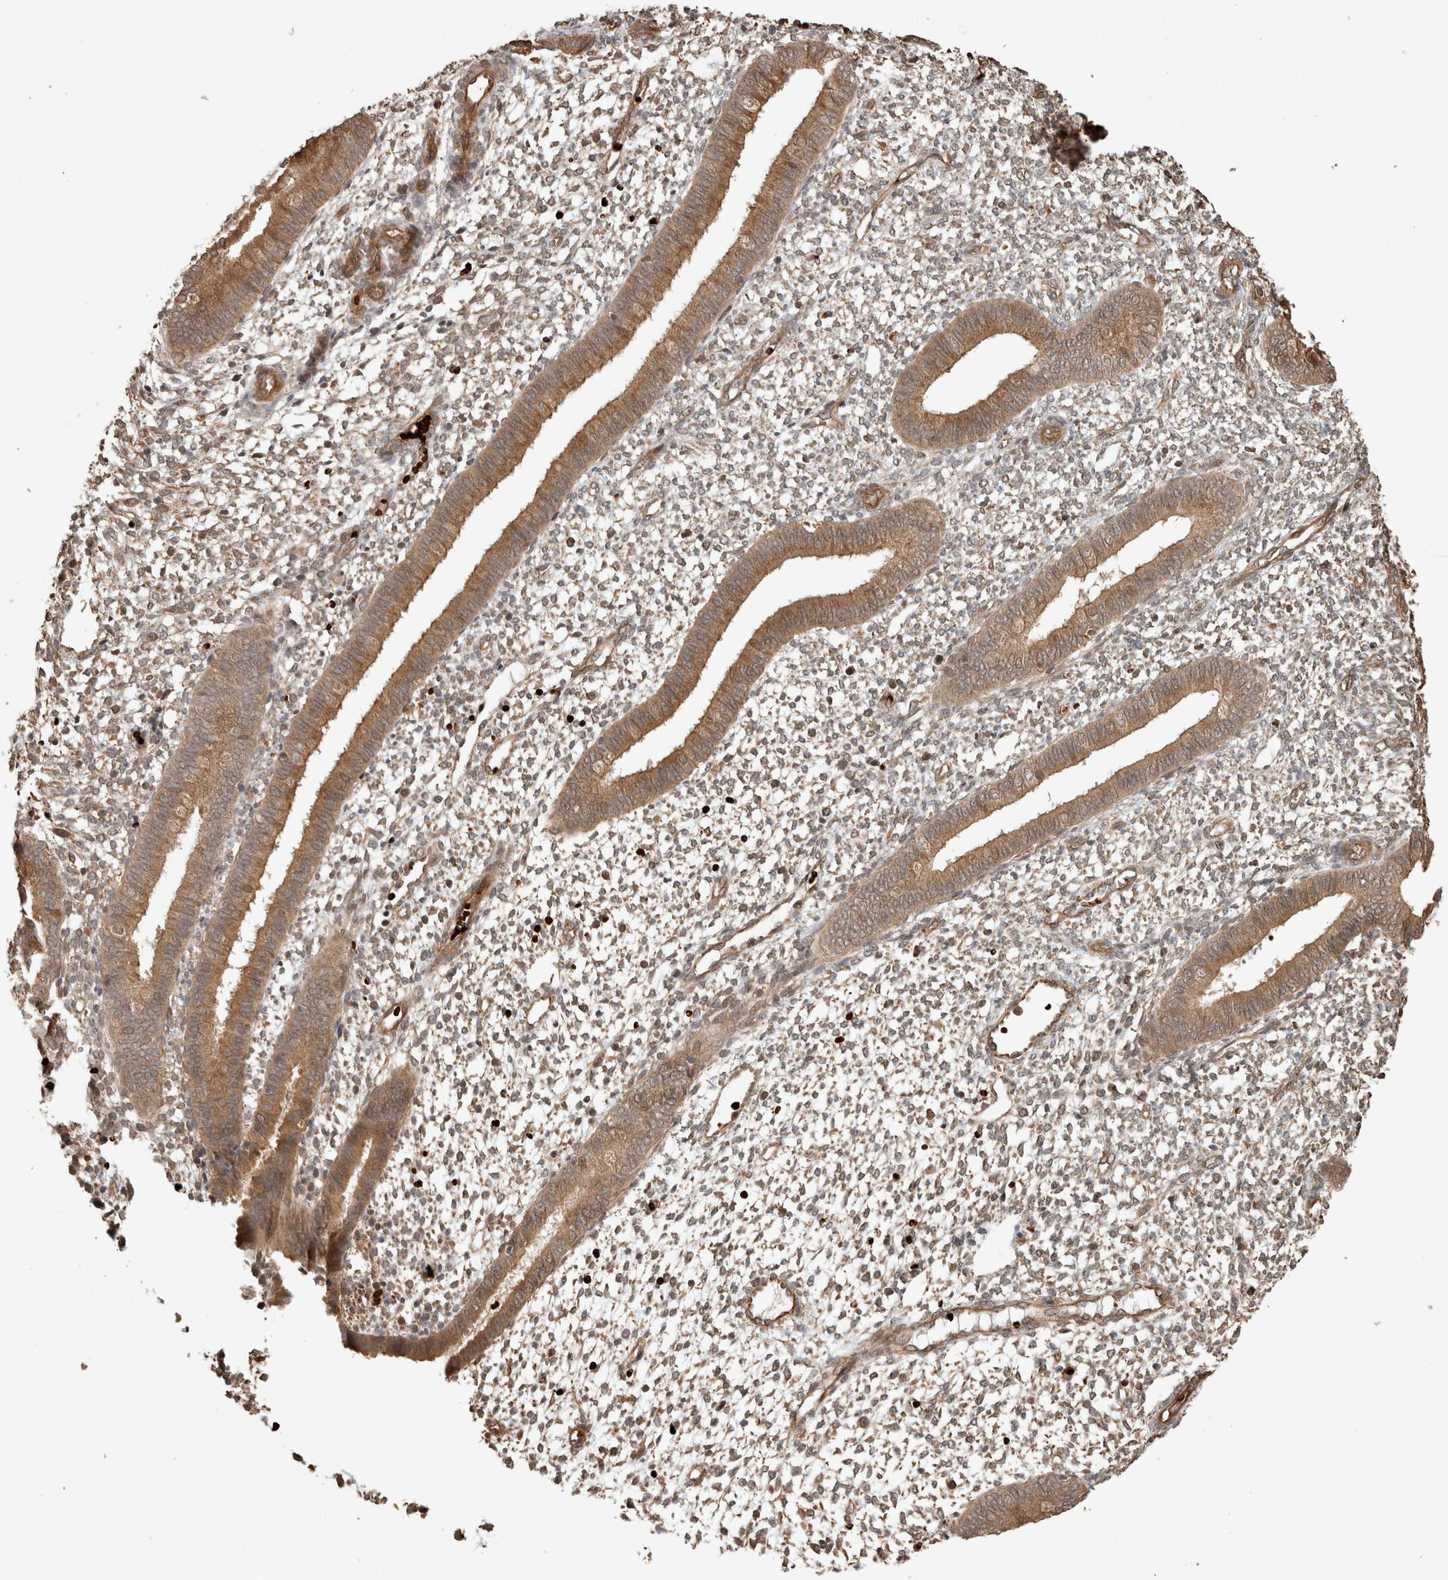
{"staining": {"intensity": "weak", "quantity": ">75%", "location": "cytoplasmic/membranous"}, "tissue": "endometrium", "cell_type": "Cells in endometrial stroma", "image_type": "normal", "snomed": [{"axis": "morphology", "description": "Normal tissue, NOS"}, {"axis": "topography", "description": "Endometrium"}], "caption": "Protein expression analysis of benign human endometrium reveals weak cytoplasmic/membranous expression in approximately >75% of cells in endometrial stroma.", "gene": "OTUD6B", "patient": {"sex": "female", "age": 46}}